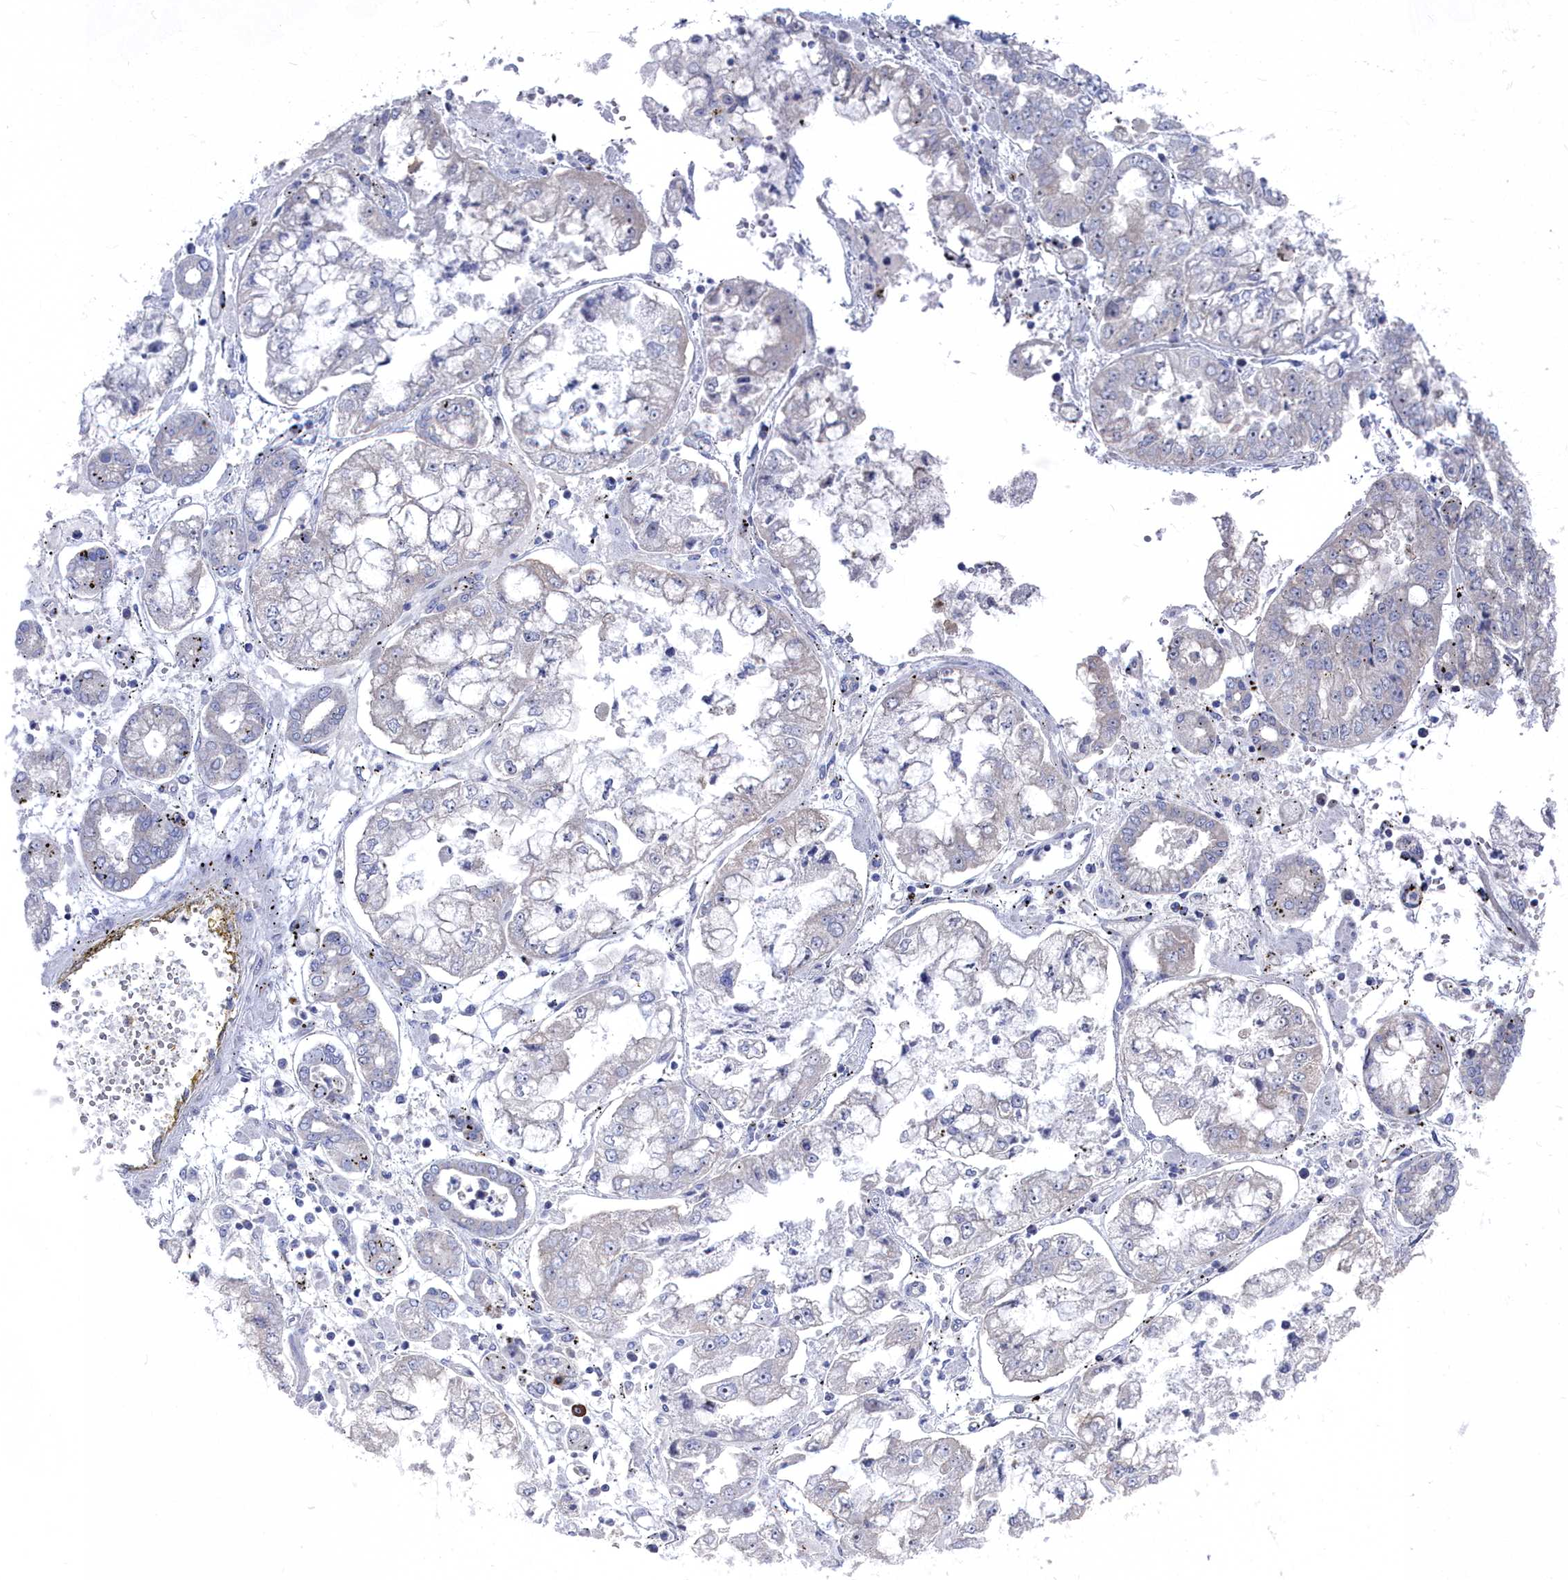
{"staining": {"intensity": "negative", "quantity": "none", "location": "none"}, "tissue": "stomach cancer", "cell_type": "Tumor cells", "image_type": "cancer", "snomed": [{"axis": "morphology", "description": "Adenocarcinoma, NOS"}, {"axis": "topography", "description": "Stomach"}], "caption": "Immunohistochemistry micrograph of stomach adenocarcinoma stained for a protein (brown), which shows no expression in tumor cells. (DAB (3,3'-diaminobenzidine) immunohistochemistry with hematoxylin counter stain).", "gene": "CCDC149", "patient": {"sex": "male", "age": 76}}